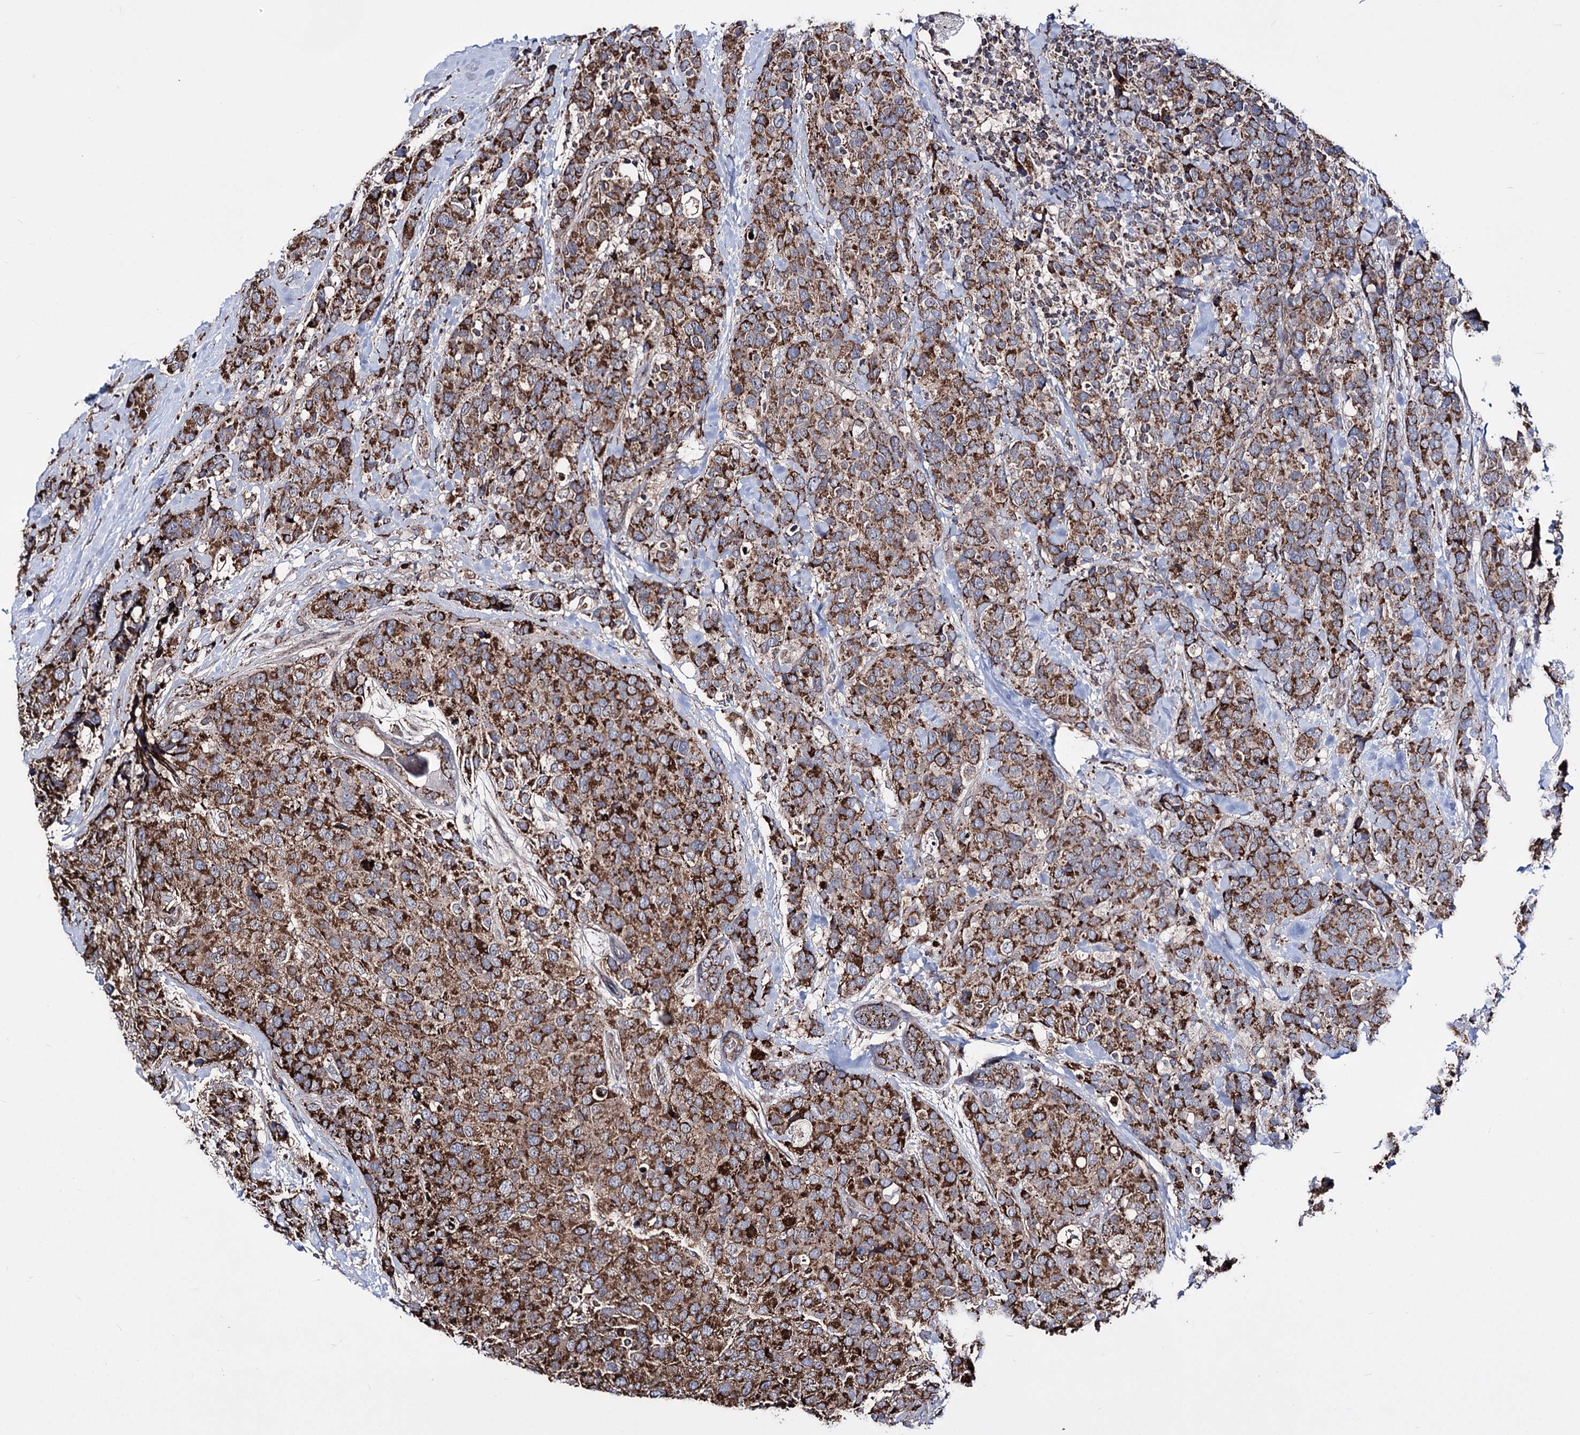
{"staining": {"intensity": "strong", "quantity": "25%-75%", "location": "cytoplasmic/membranous"}, "tissue": "breast cancer", "cell_type": "Tumor cells", "image_type": "cancer", "snomed": [{"axis": "morphology", "description": "Lobular carcinoma"}, {"axis": "topography", "description": "Breast"}], "caption": "Tumor cells show high levels of strong cytoplasmic/membranous expression in approximately 25%-75% of cells in breast lobular carcinoma. The staining is performed using DAB (3,3'-diaminobenzidine) brown chromogen to label protein expression. The nuclei are counter-stained blue using hematoxylin.", "gene": "CREB3L4", "patient": {"sex": "female", "age": 59}}